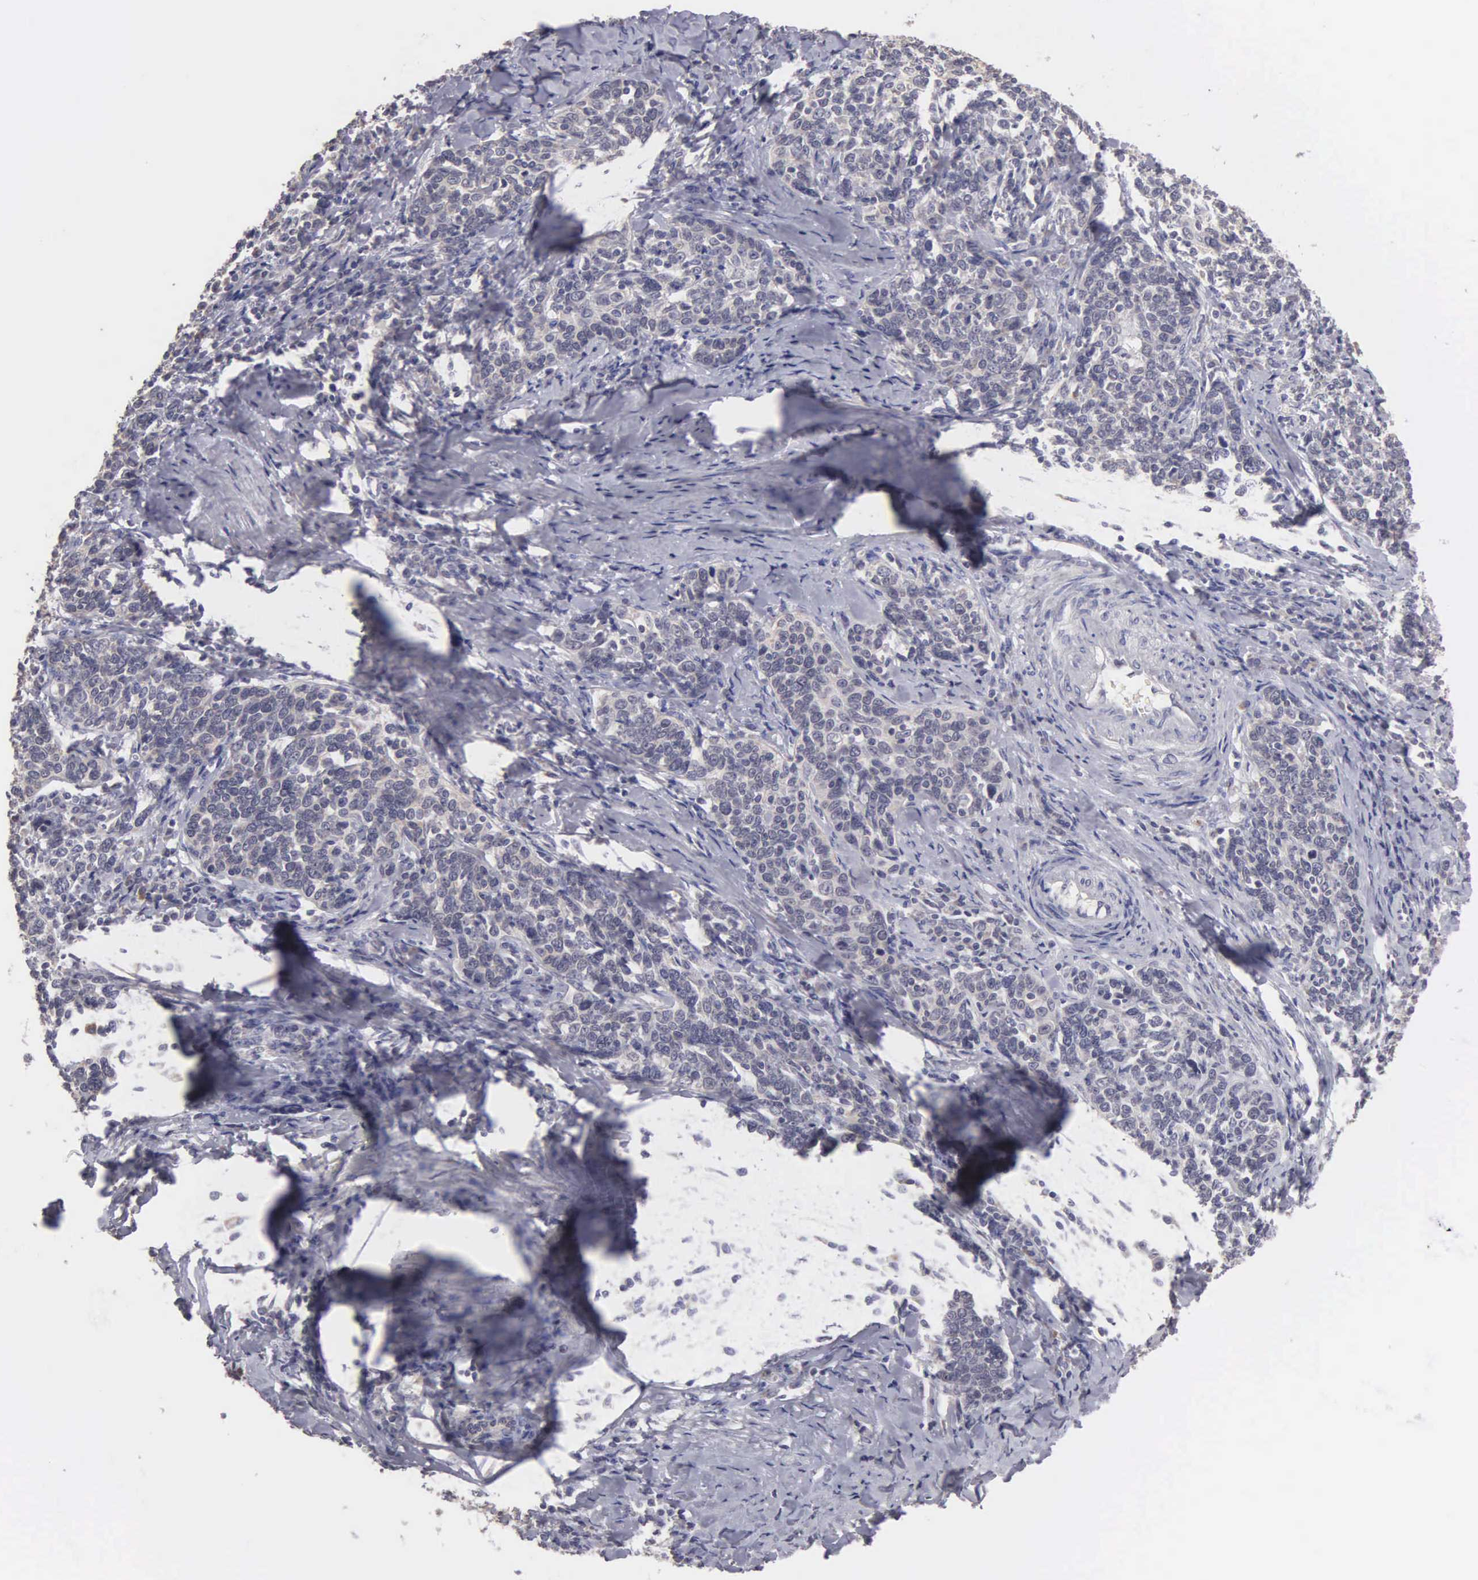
{"staining": {"intensity": "negative", "quantity": "none", "location": "none"}, "tissue": "cervical cancer", "cell_type": "Tumor cells", "image_type": "cancer", "snomed": [{"axis": "morphology", "description": "Squamous cell carcinoma, NOS"}, {"axis": "topography", "description": "Cervix"}], "caption": "High magnification brightfield microscopy of cervical cancer (squamous cell carcinoma) stained with DAB (brown) and counterstained with hematoxylin (blue): tumor cells show no significant expression.", "gene": "BRD1", "patient": {"sex": "female", "age": 41}}